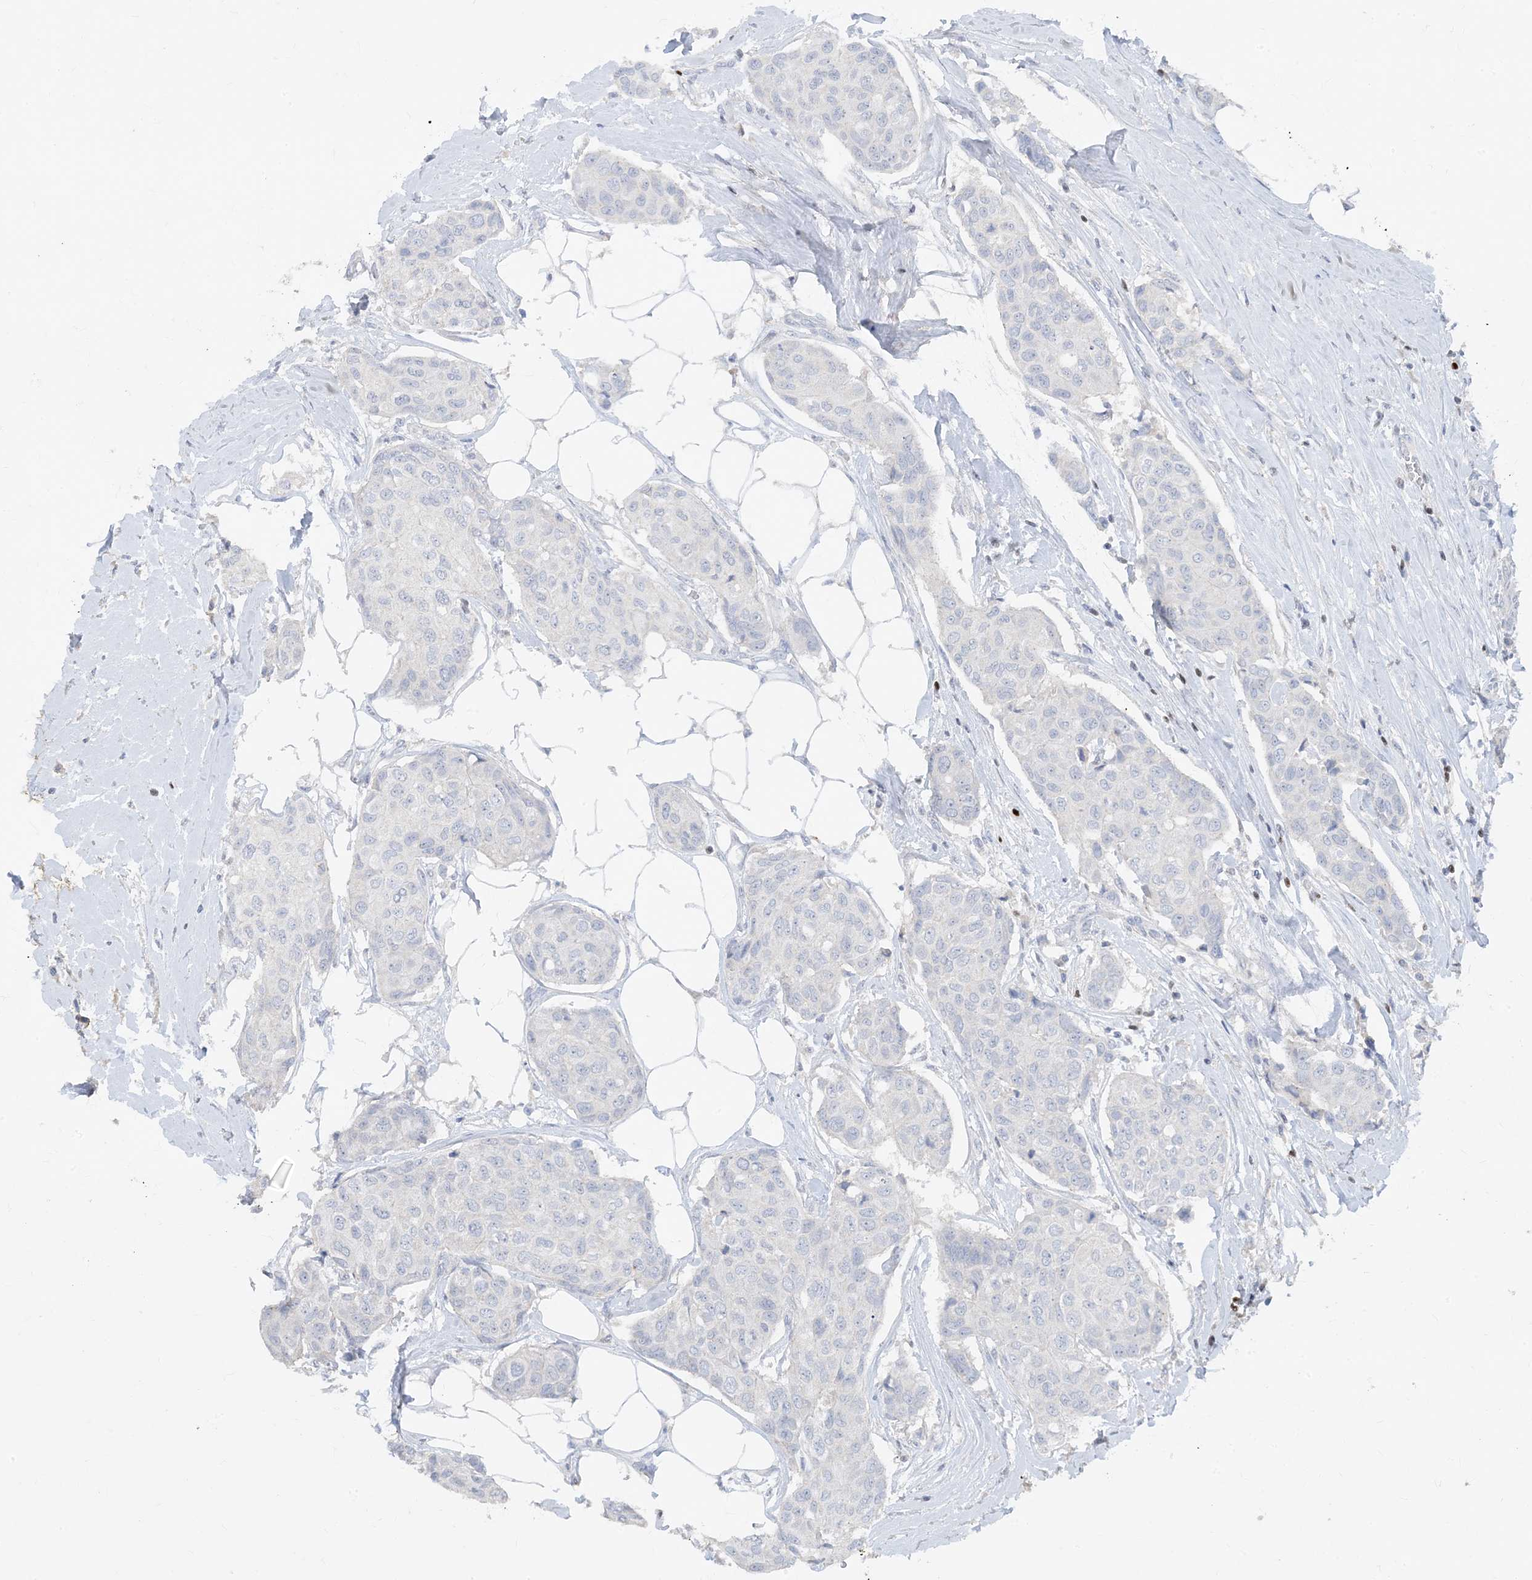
{"staining": {"intensity": "negative", "quantity": "none", "location": "none"}, "tissue": "breast cancer", "cell_type": "Tumor cells", "image_type": "cancer", "snomed": [{"axis": "morphology", "description": "Duct carcinoma"}, {"axis": "topography", "description": "Breast"}], "caption": "Invasive ductal carcinoma (breast) was stained to show a protein in brown. There is no significant expression in tumor cells.", "gene": "TBX21", "patient": {"sex": "female", "age": 80}}